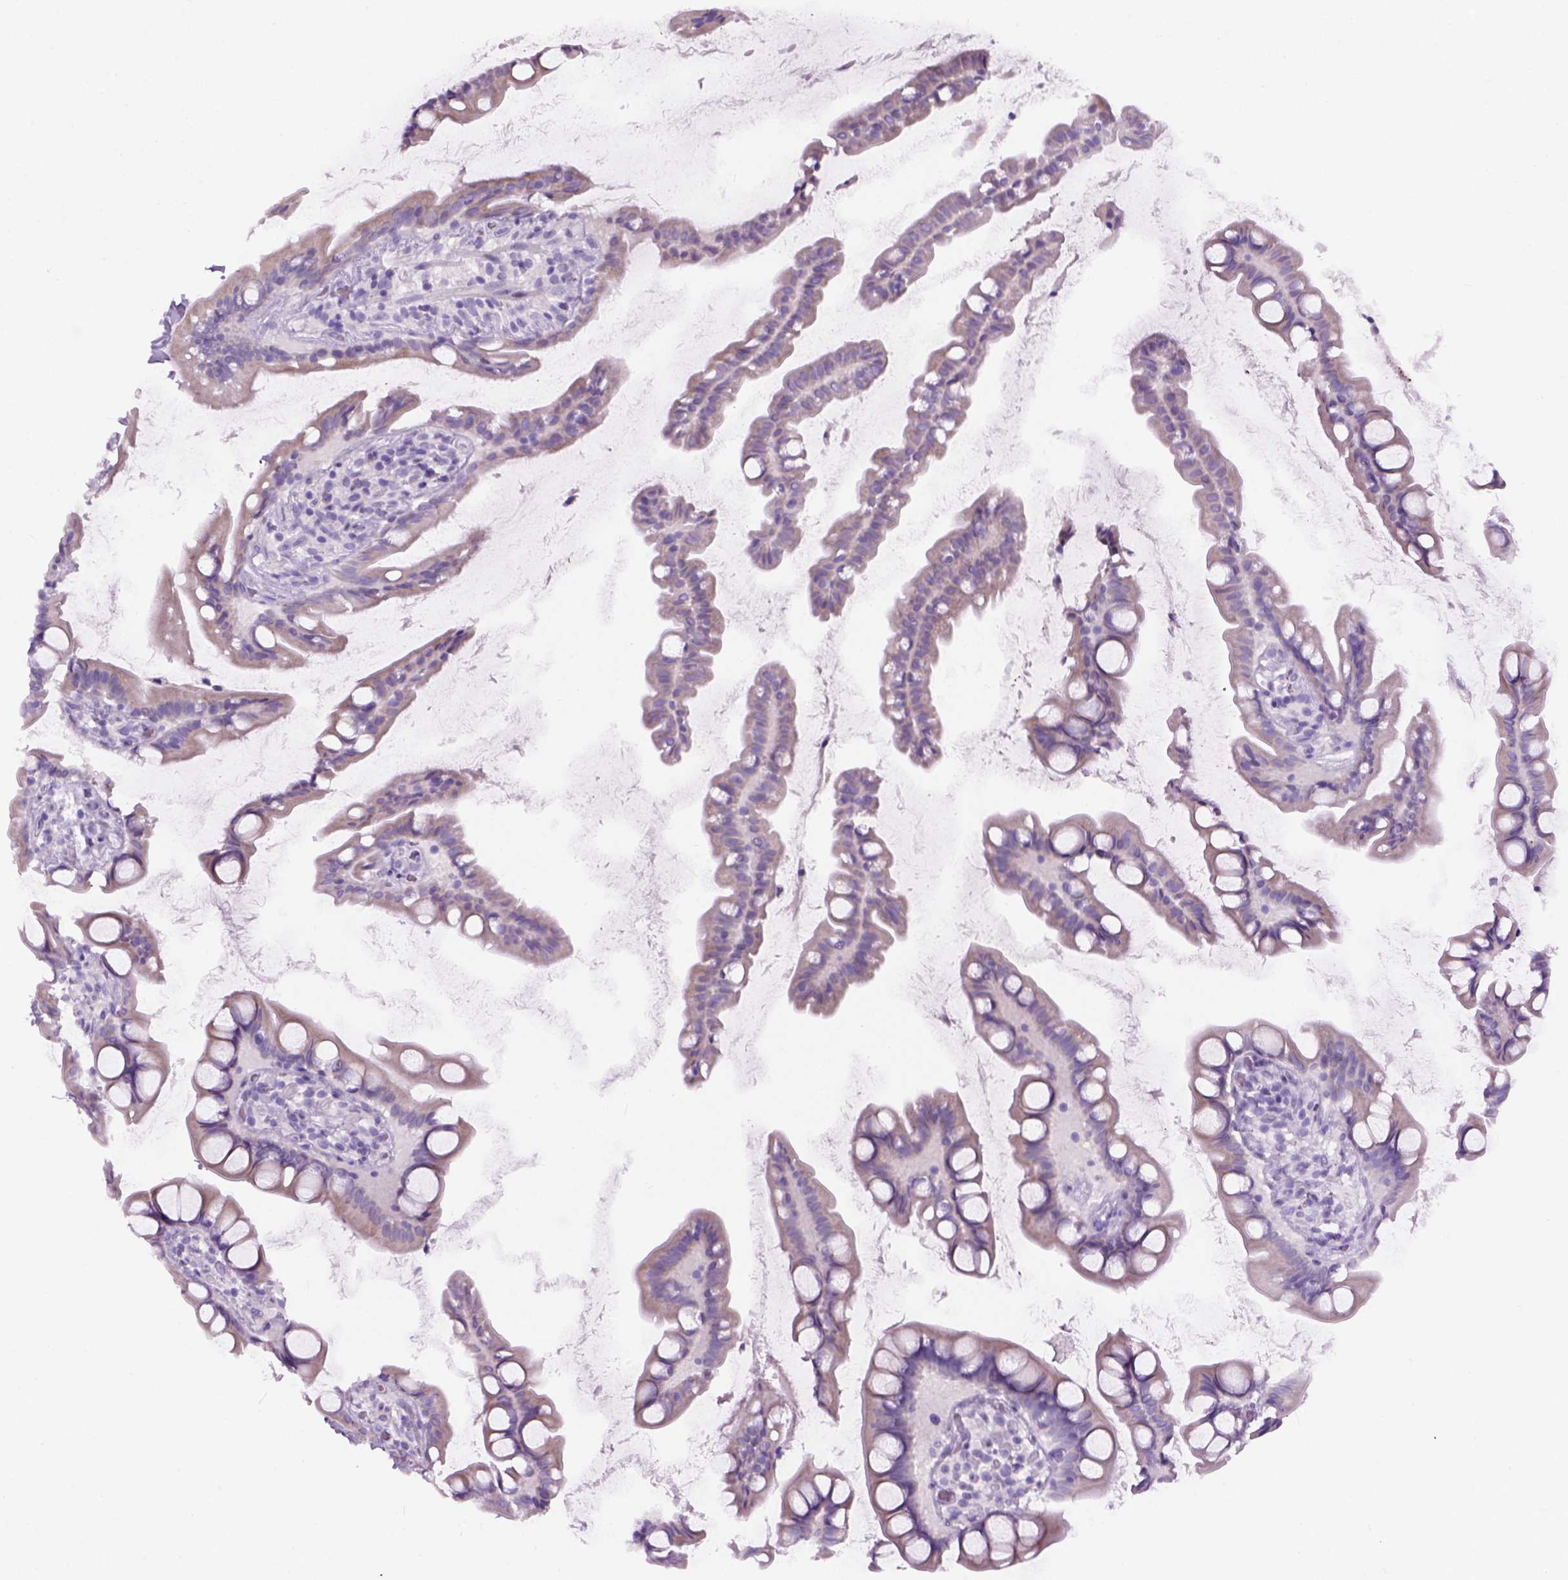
{"staining": {"intensity": "weak", "quantity": "25%-75%", "location": "cytoplasmic/membranous"}, "tissue": "small intestine", "cell_type": "Glandular cells", "image_type": "normal", "snomed": [{"axis": "morphology", "description": "Normal tissue, NOS"}, {"axis": "topography", "description": "Small intestine"}], "caption": "DAB (3,3'-diaminobenzidine) immunohistochemical staining of benign human small intestine reveals weak cytoplasmic/membranous protein positivity in about 25%-75% of glandular cells. (Brightfield microscopy of DAB IHC at high magnification).", "gene": "AXDND1", "patient": {"sex": "male", "age": 70}}